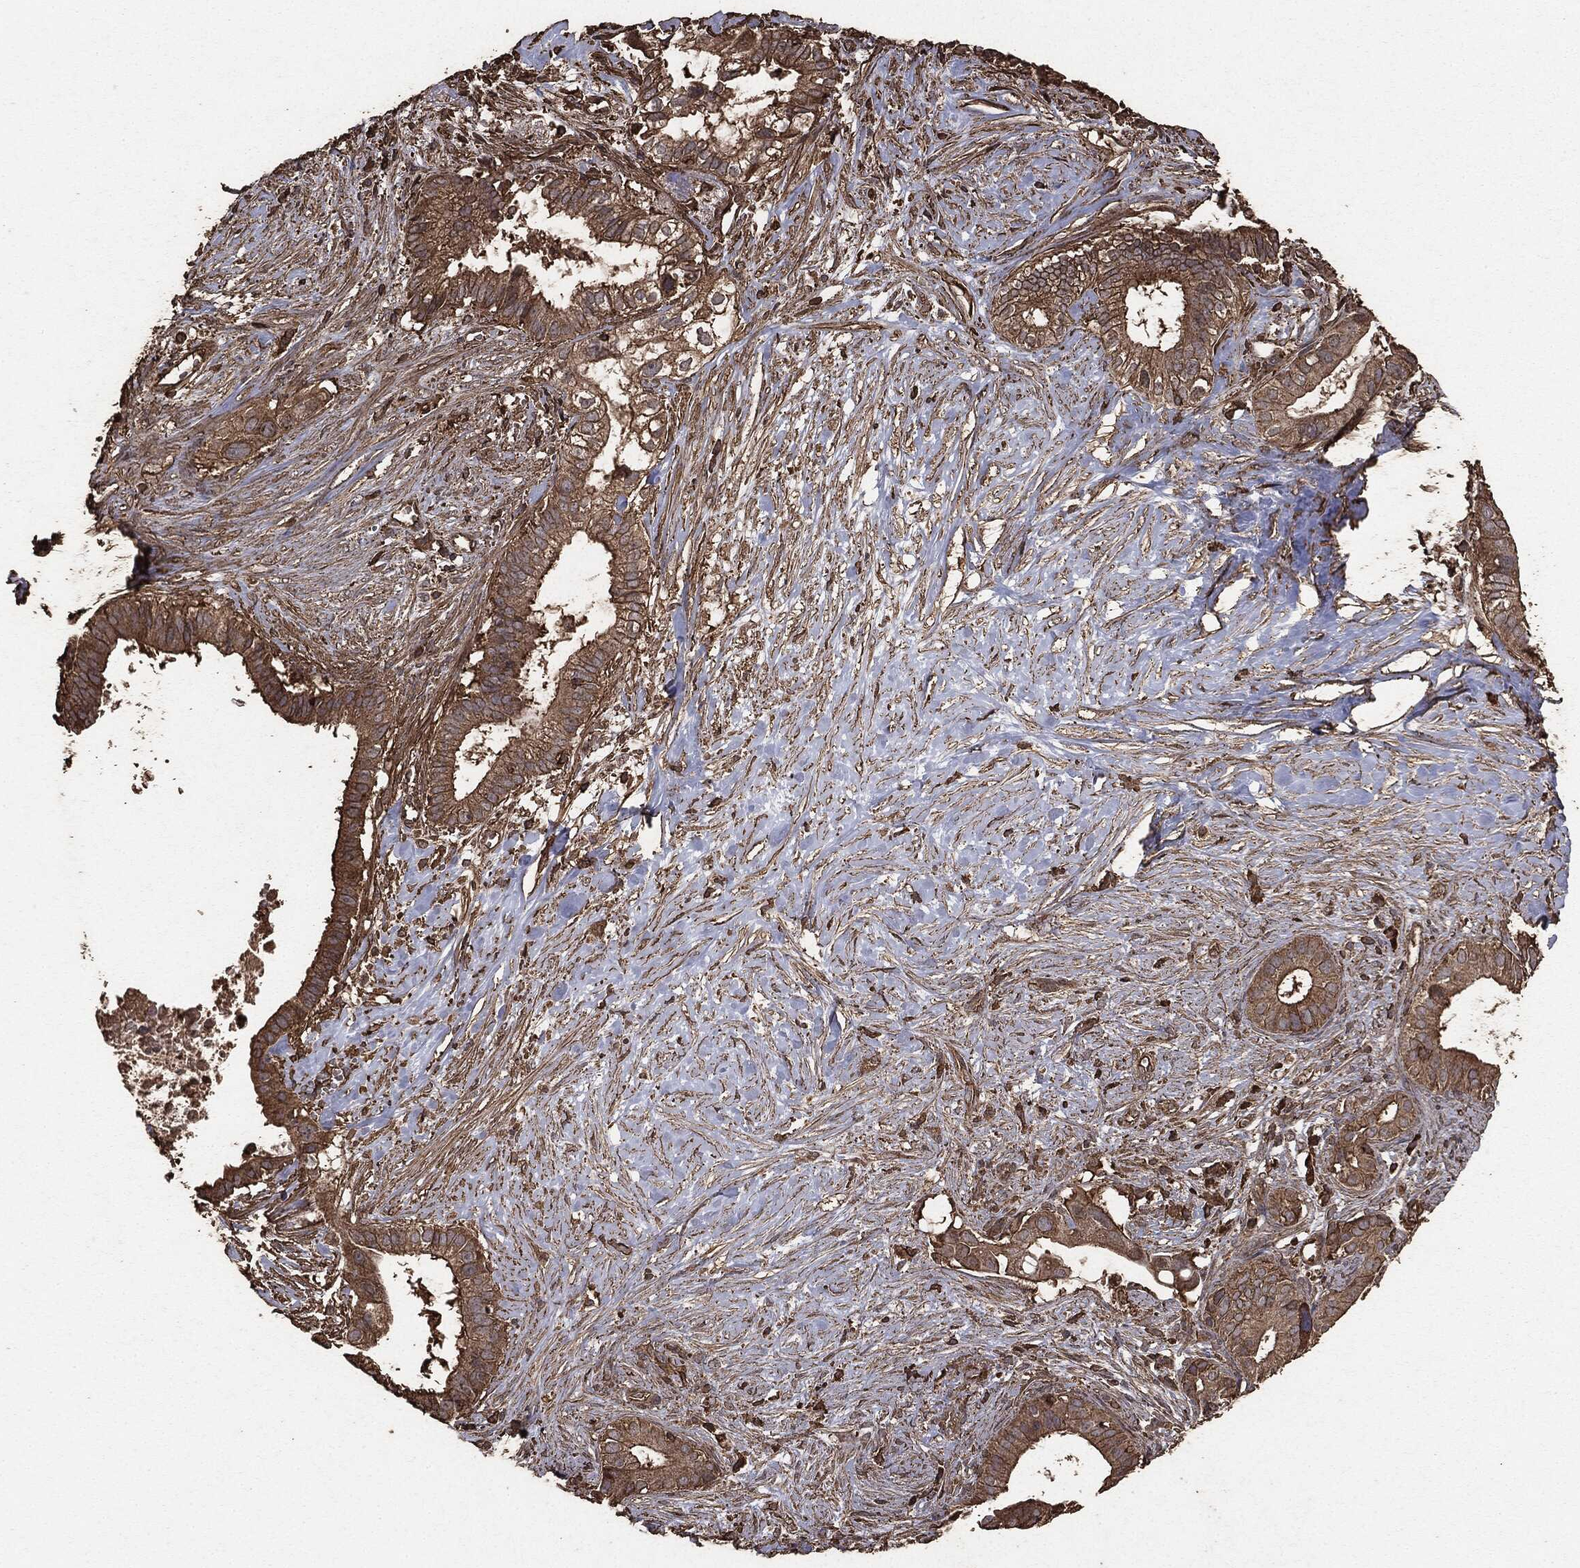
{"staining": {"intensity": "moderate", "quantity": ">75%", "location": "cytoplasmic/membranous"}, "tissue": "pancreatic cancer", "cell_type": "Tumor cells", "image_type": "cancer", "snomed": [{"axis": "morphology", "description": "Adenocarcinoma, NOS"}, {"axis": "topography", "description": "Pancreas"}], "caption": "This image displays adenocarcinoma (pancreatic) stained with IHC to label a protein in brown. The cytoplasmic/membranous of tumor cells show moderate positivity for the protein. Nuclei are counter-stained blue.", "gene": "MTOR", "patient": {"sex": "male", "age": 61}}